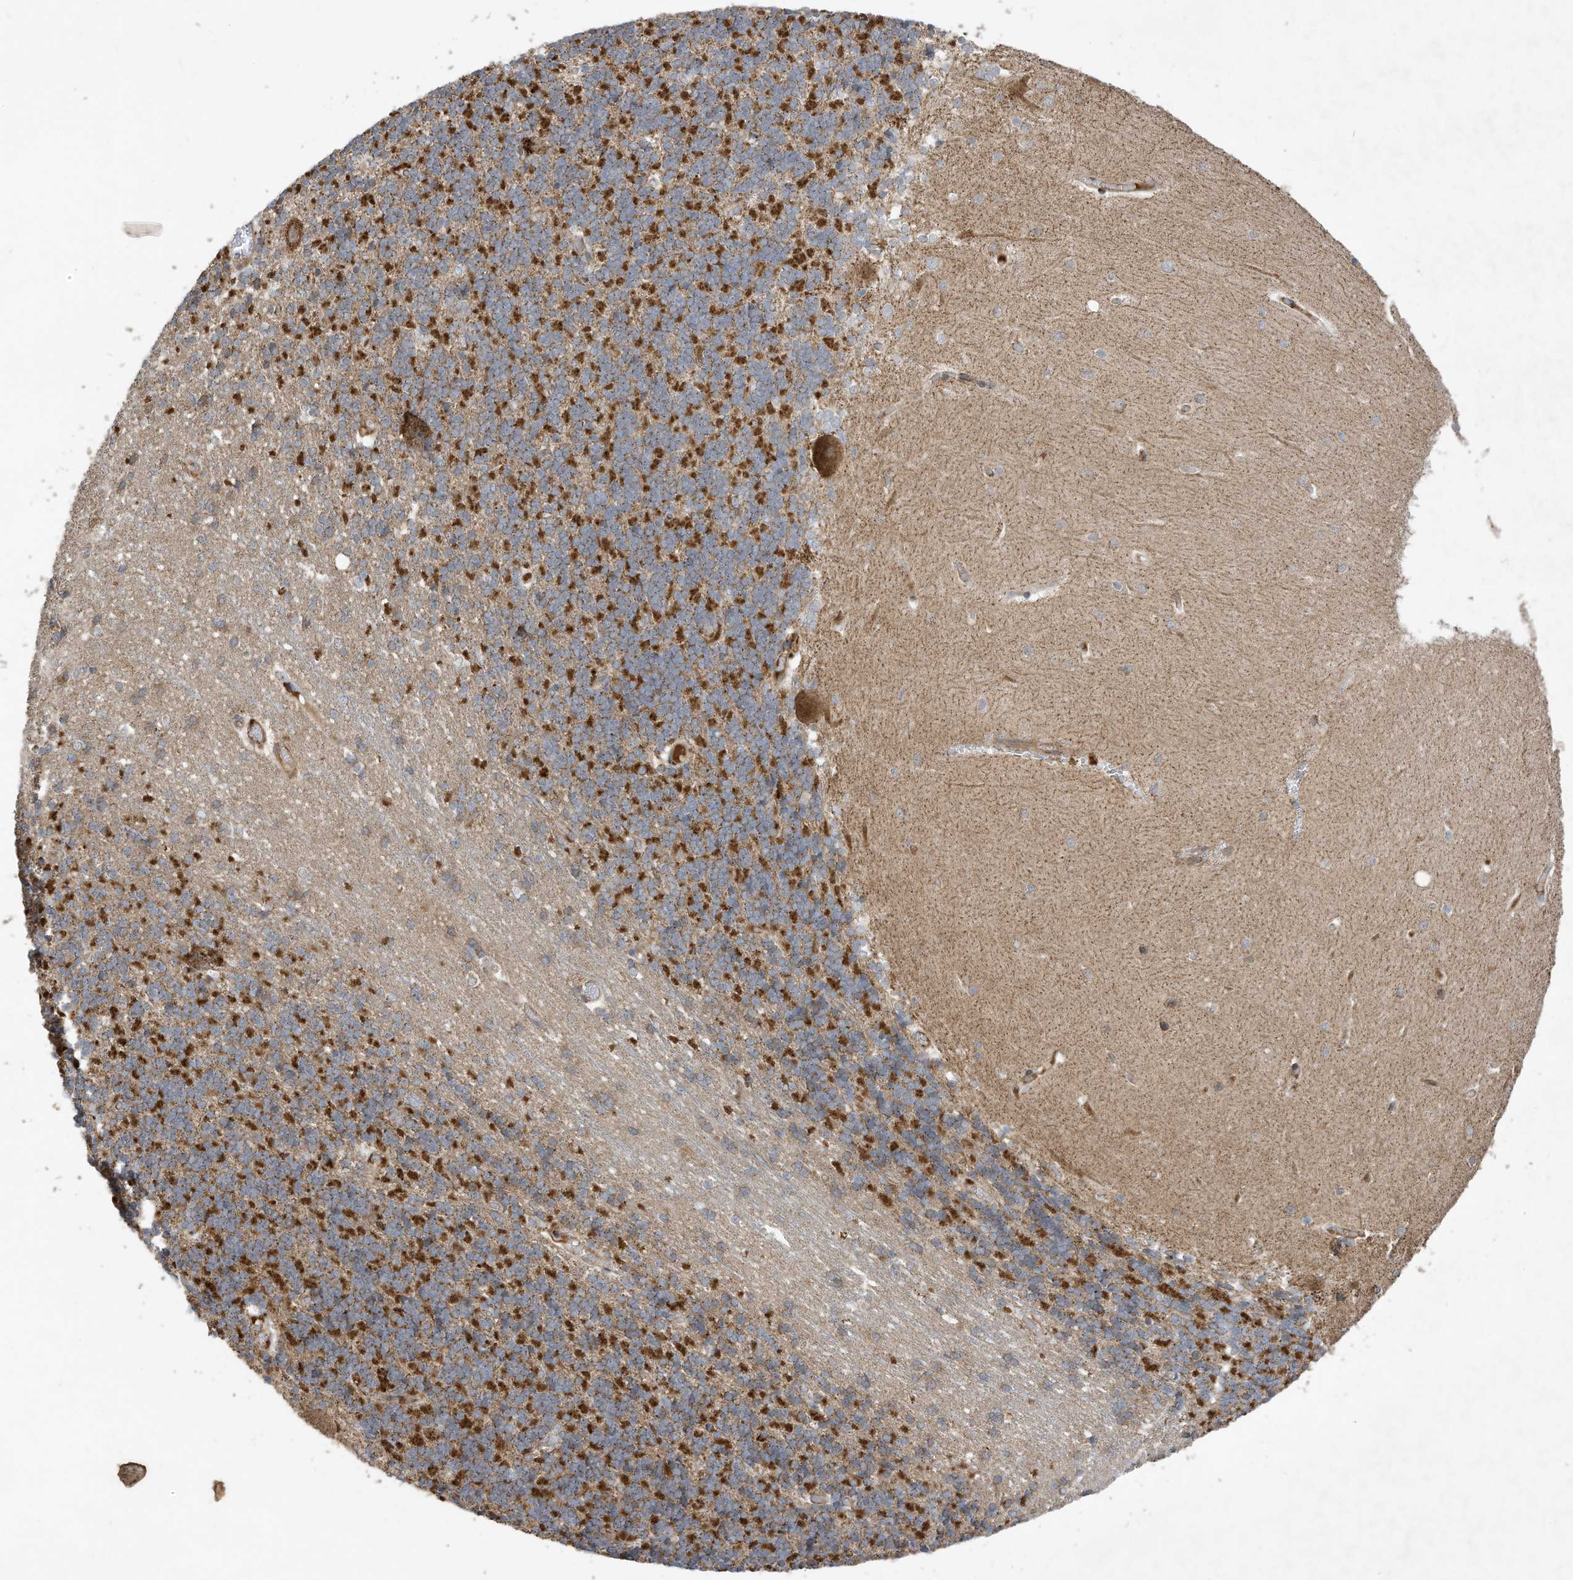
{"staining": {"intensity": "moderate", "quantity": ">75%", "location": "cytoplasmic/membranous"}, "tissue": "cerebellum", "cell_type": "Cells in granular layer", "image_type": "normal", "snomed": [{"axis": "morphology", "description": "Normal tissue, NOS"}, {"axis": "topography", "description": "Cerebellum"}], "caption": "Cerebellum stained for a protein (brown) demonstrates moderate cytoplasmic/membranous positive staining in about >75% of cells in granular layer.", "gene": "C2orf74", "patient": {"sex": "male", "age": 37}}